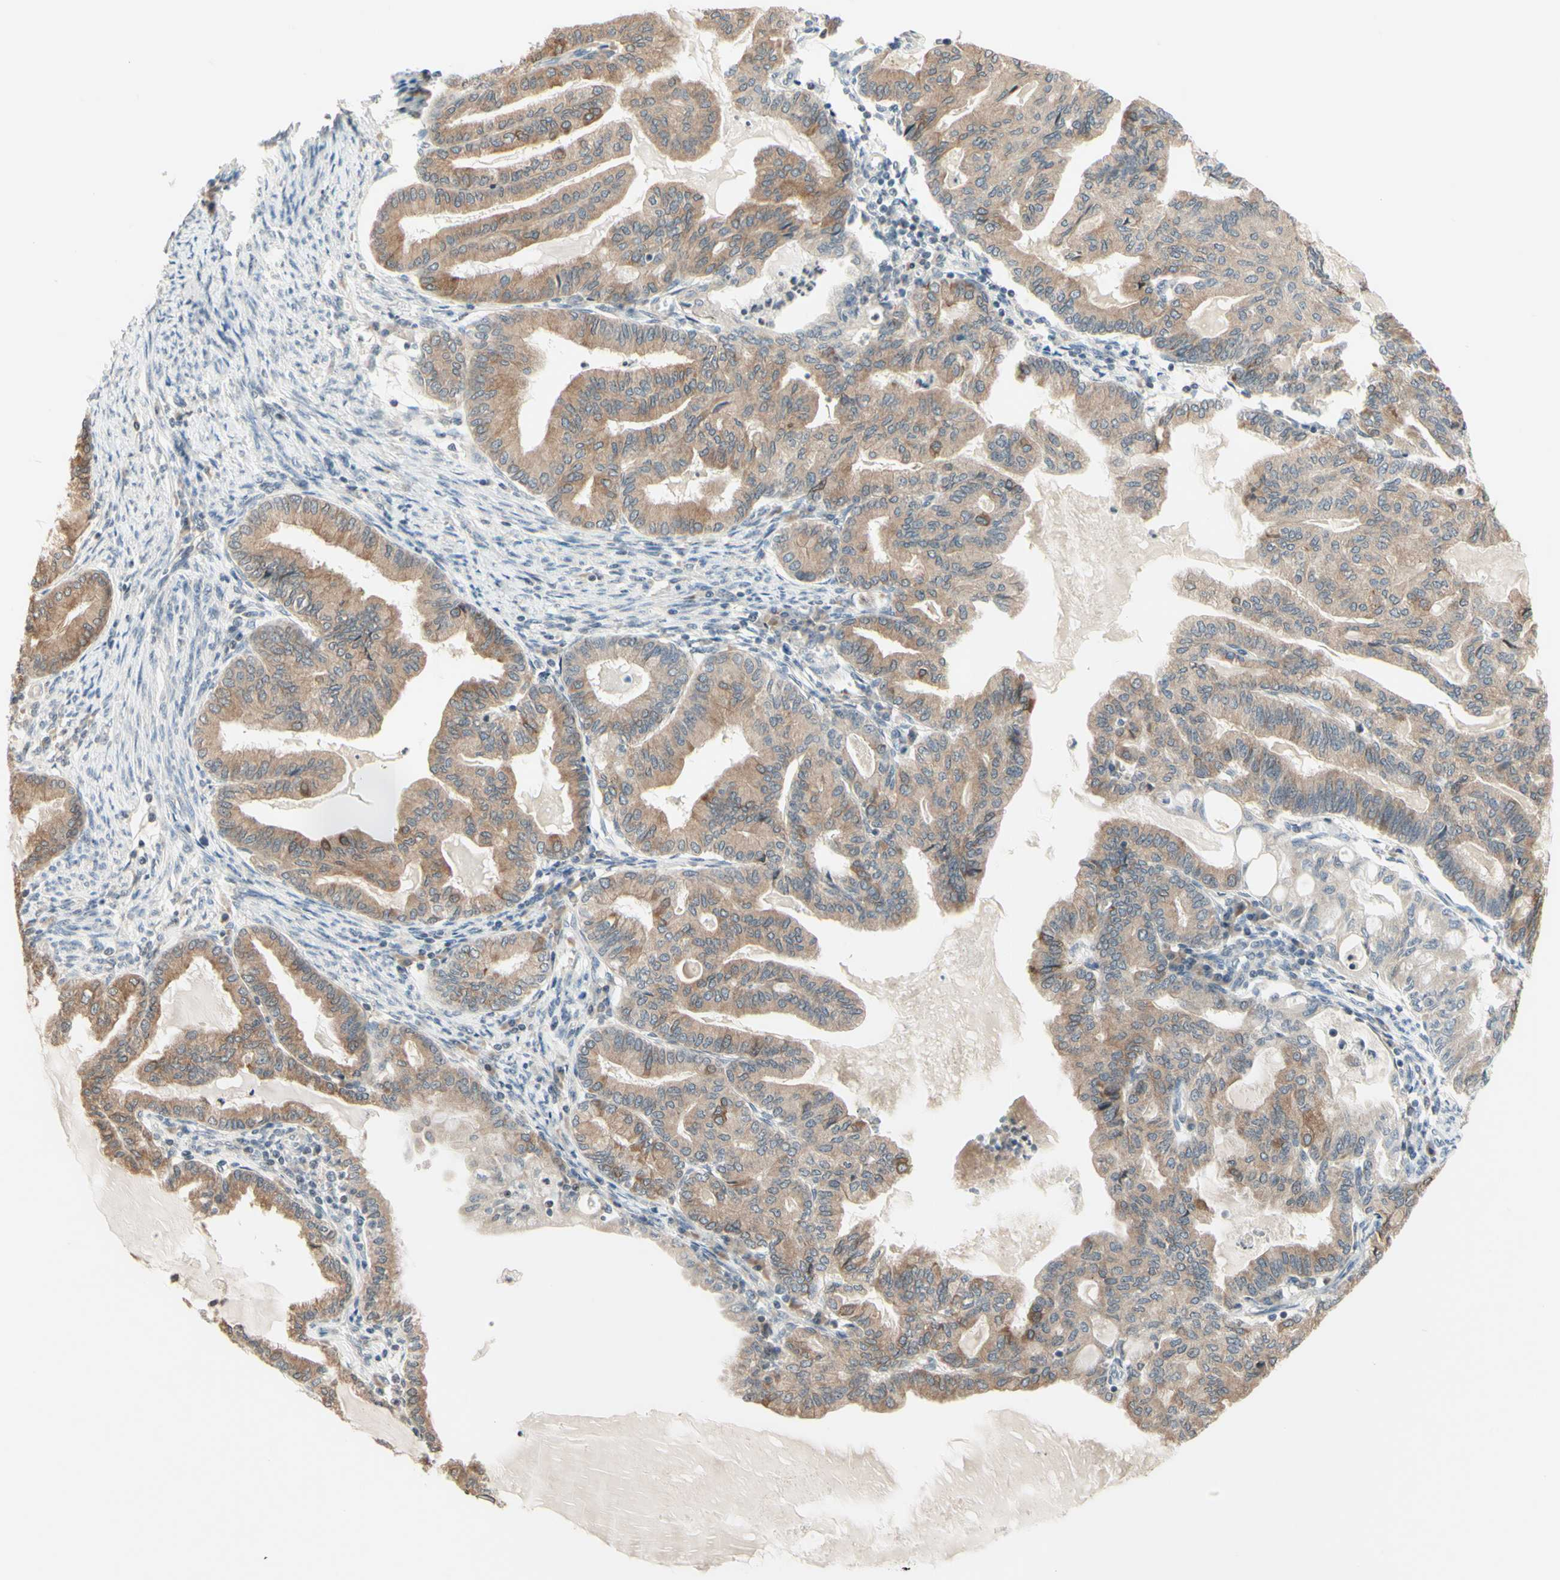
{"staining": {"intensity": "weak", "quantity": ">75%", "location": "cytoplasmic/membranous"}, "tissue": "endometrial cancer", "cell_type": "Tumor cells", "image_type": "cancer", "snomed": [{"axis": "morphology", "description": "Adenocarcinoma, NOS"}, {"axis": "topography", "description": "Endometrium"}], "caption": "Tumor cells demonstrate weak cytoplasmic/membranous positivity in about >75% of cells in adenocarcinoma (endometrial). Nuclei are stained in blue.", "gene": "ZW10", "patient": {"sex": "female", "age": 86}}